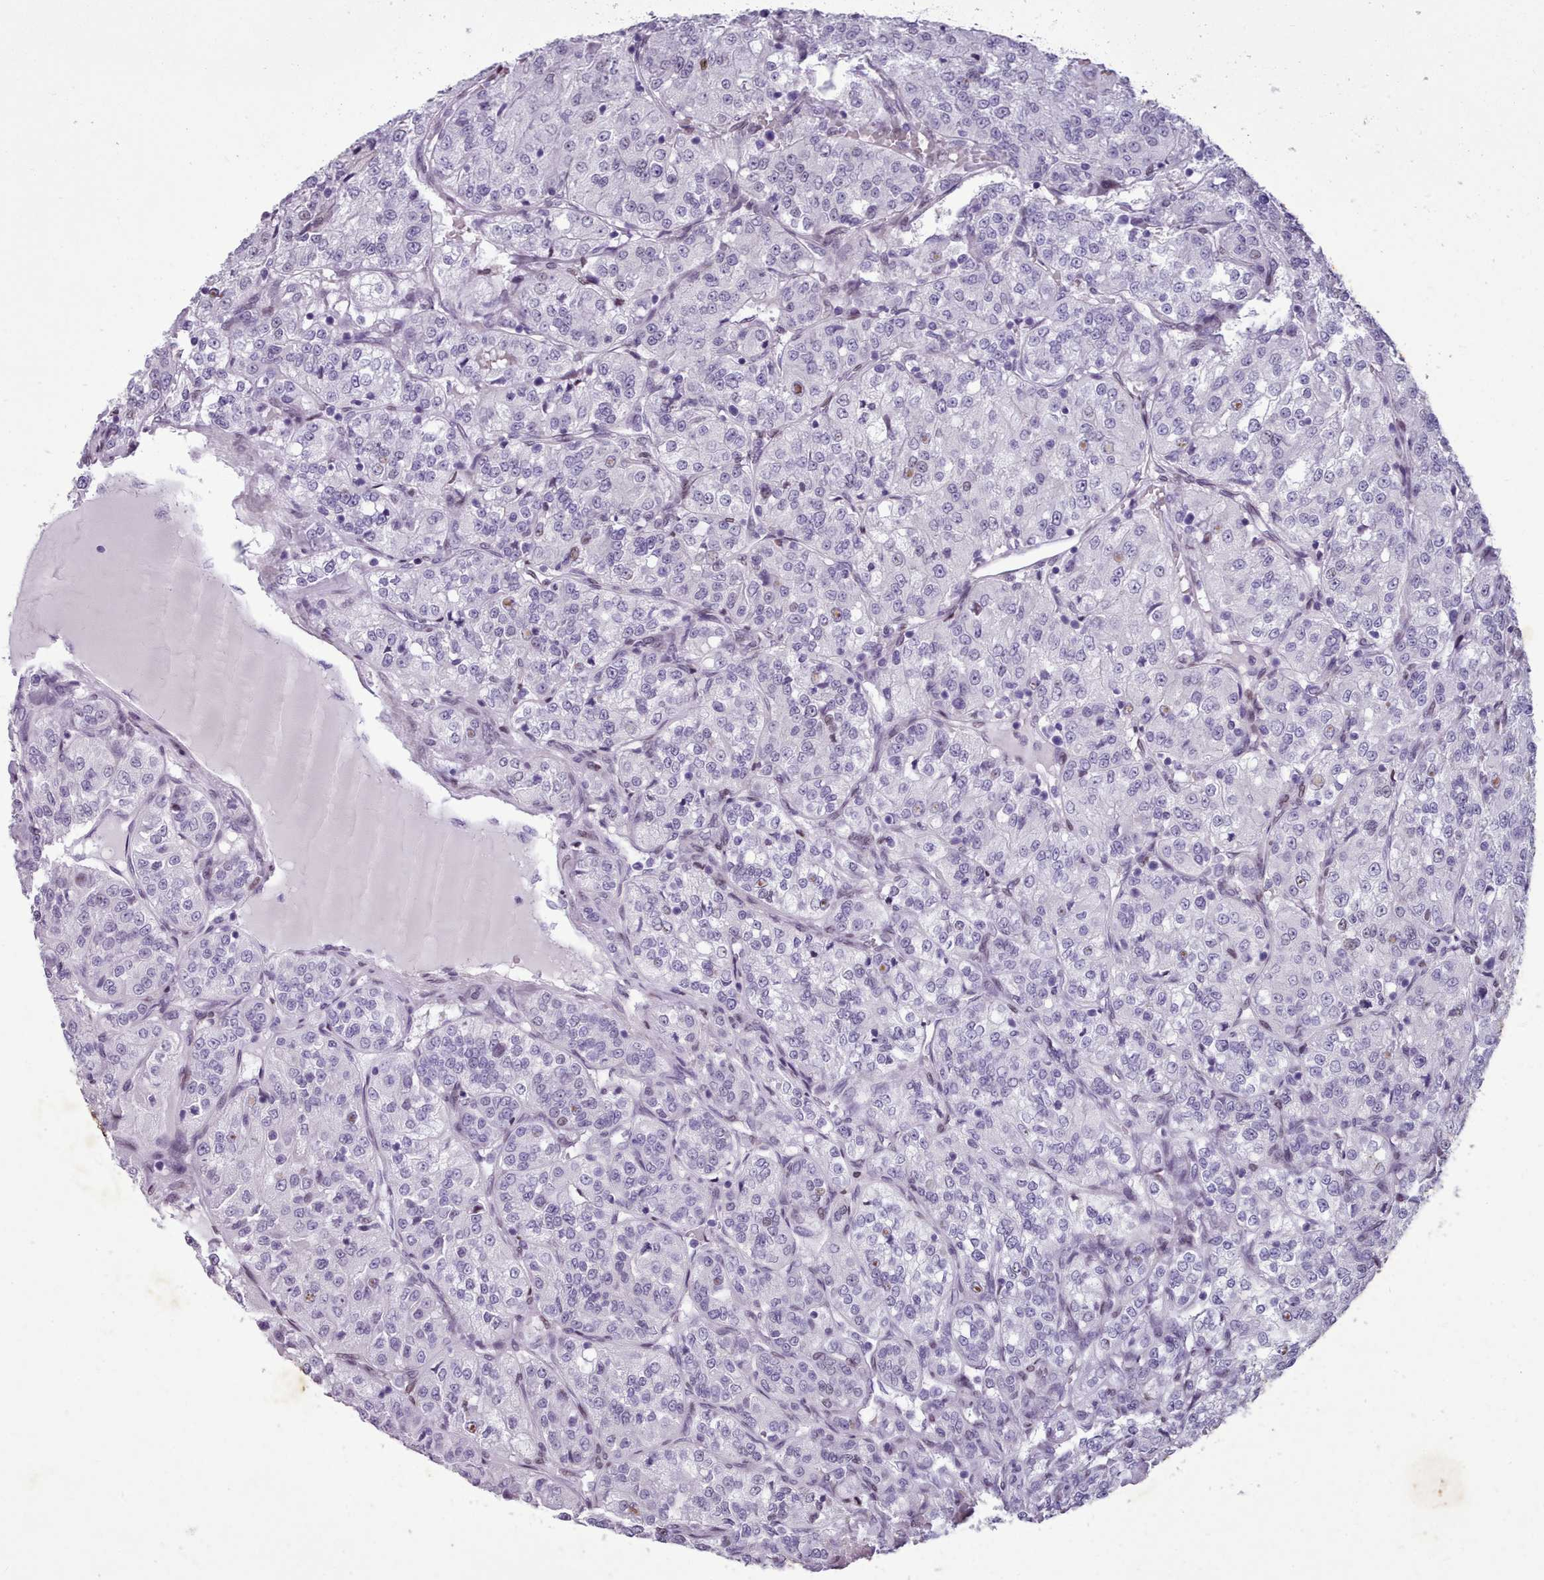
{"staining": {"intensity": "negative", "quantity": "none", "location": "none"}, "tissue": "renal cancer", "cell_type": "Tumor cells", "image_type": "cancer", "snomed": [{"axis": "morphology", "description": "Adenocarcinoma, NOS"}, {"axis": "topography", "description": "Kidney"}], "caption": "This is an IHC histopathology image of human renal adenocarcinoma. There is no positivity in tumor cells.", "gene": "KCNT2", "patient": {"sex": "female", "age": 63}}